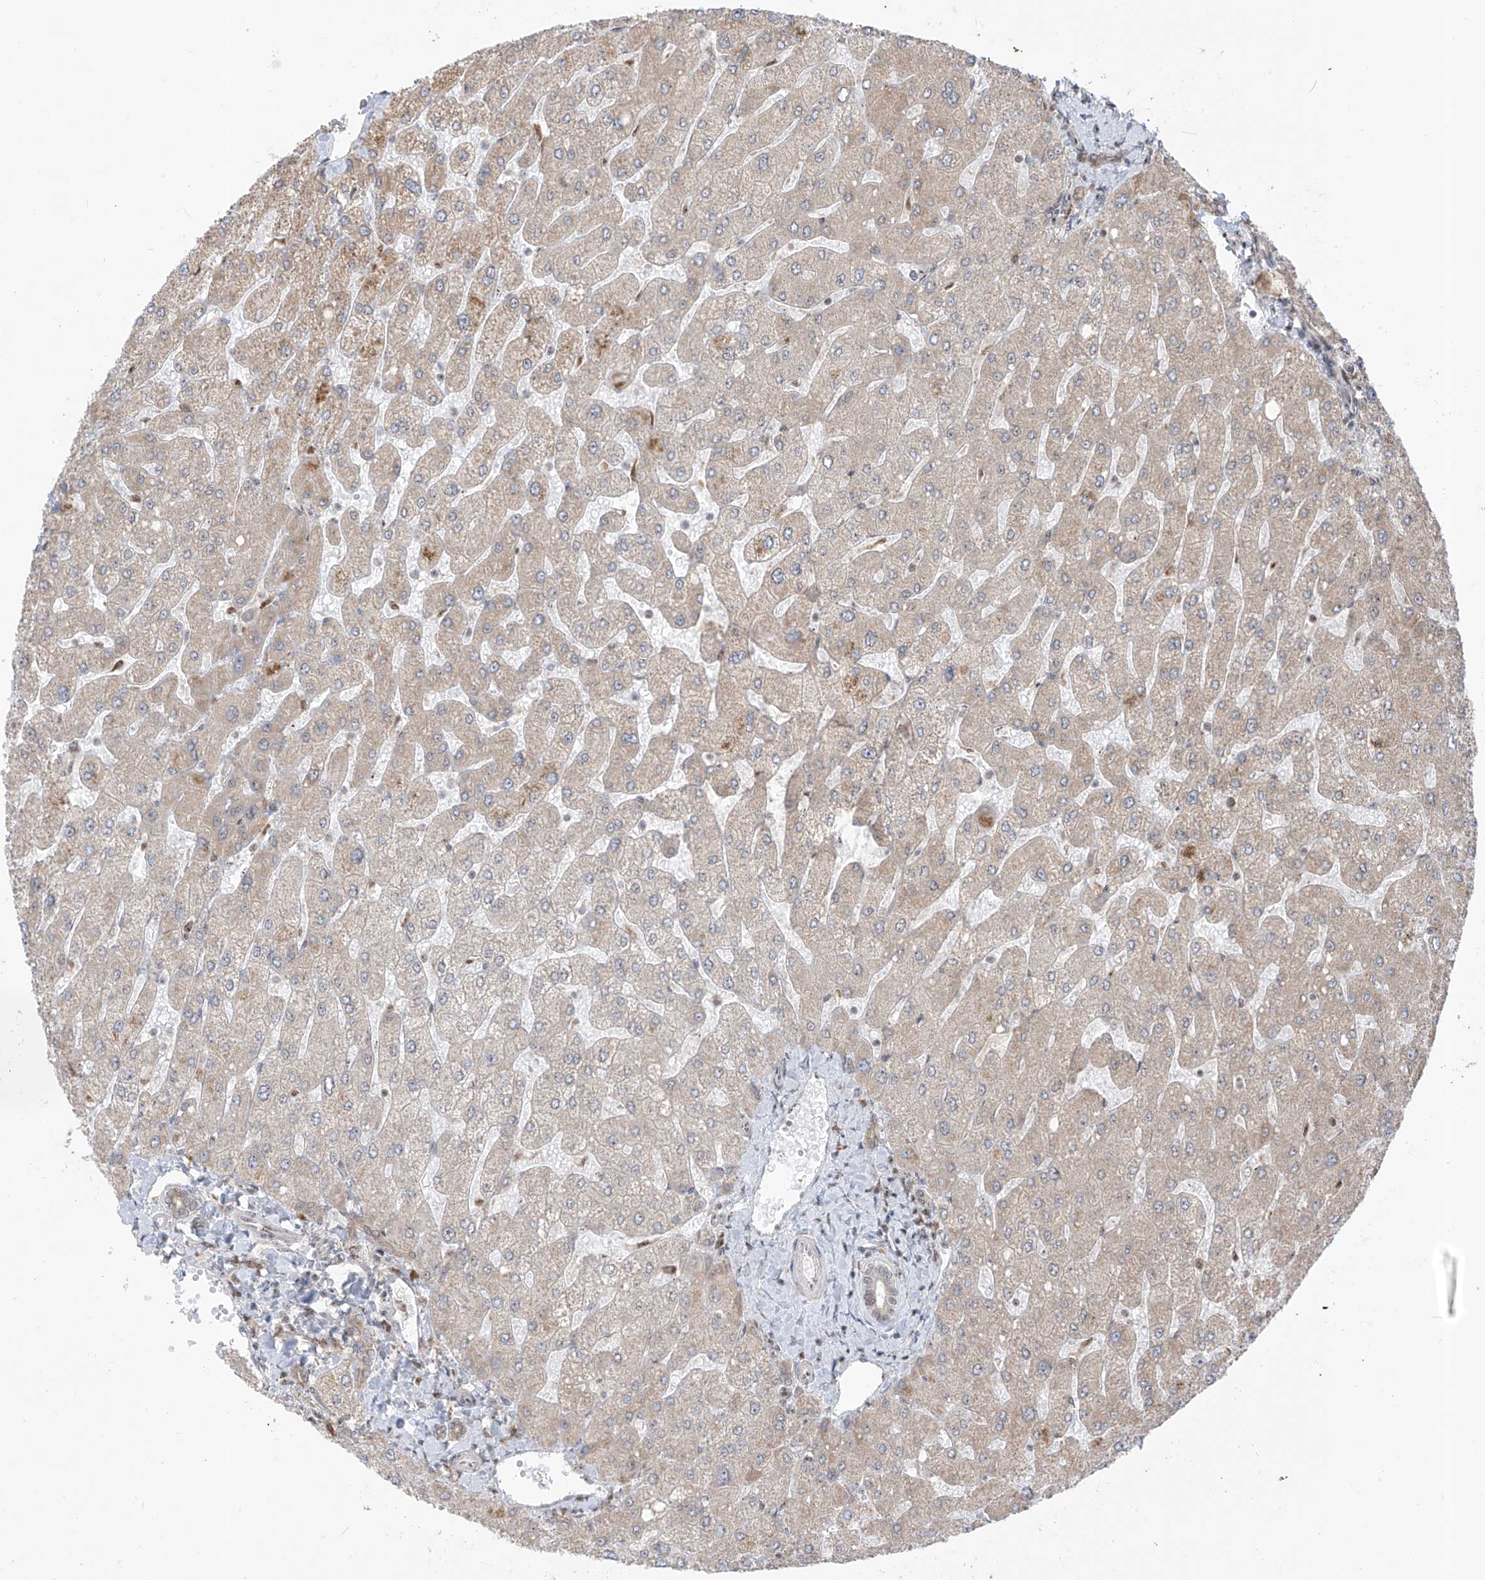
{"staining": {"intensity": "weak", "quantity": "<25%", "location": "cytoplasmic/membranous"}, "tissue": "liver", "cell_type": "Cholangiocytes", "image_type": "normal", "snomed": [{"axis": "morphology", "description": "Normal tissue, NOS"}, {"axis": "topography", "description": "Liver"}], "caption": "Immunohistochemistry image of benign liver: human liver stained with DAB displays no significant protein staining in cholangiocytes. (Immunohistochemistry (ihc), brightfield microscopy, high magnification).", "gene": "ZBTB8A", "patient": {"sex": "male", "age": 55}}